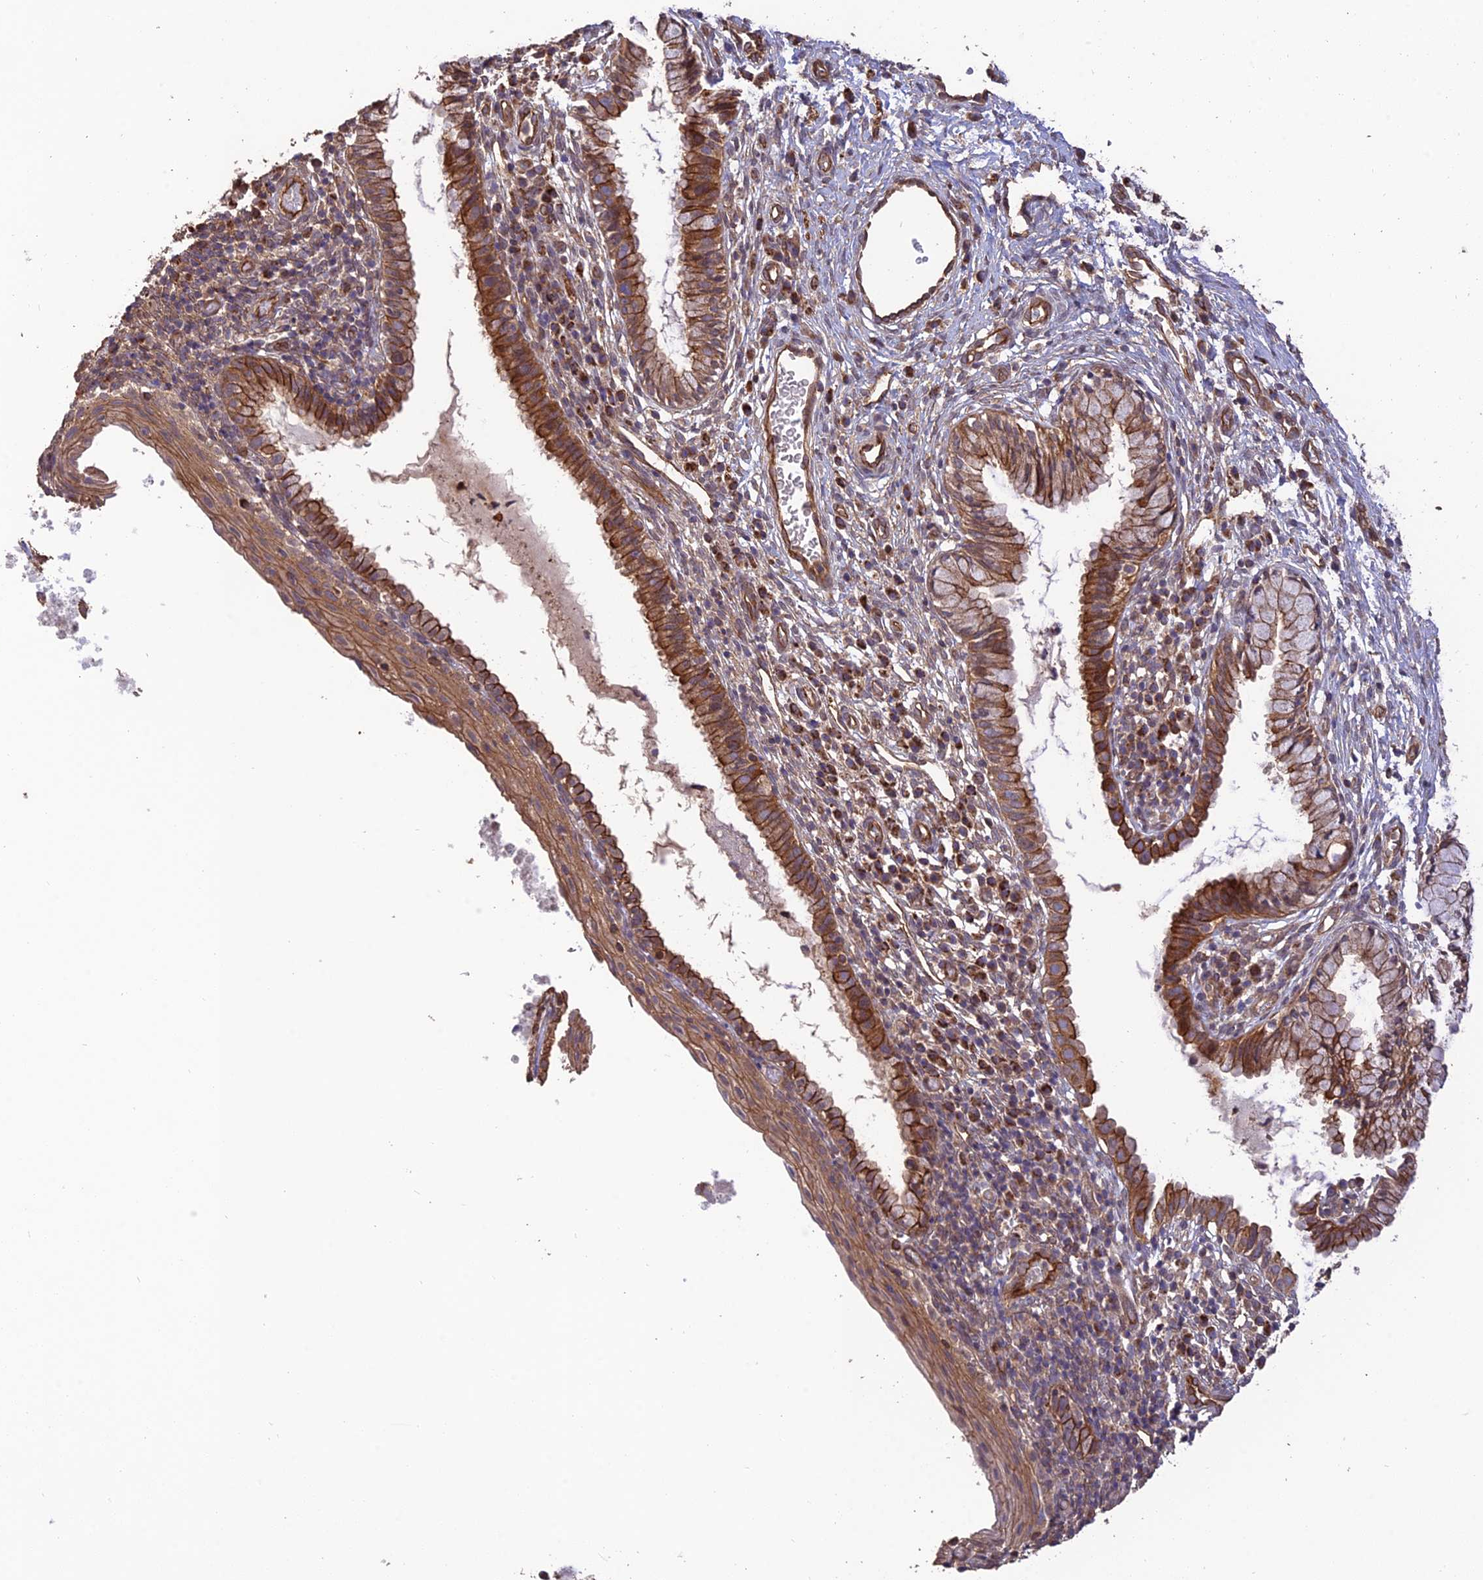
{"staining": {"intensity": "strong", "quantity": ">75%", "location": "cytoplasmic/membranous"}, "tissue": "cervix", "cell_type": "Glandular cells", "image_type": "normal", "snomed": [{"axis": "morphology", "description": "Normal tissue, NOS"}, {"axis": "topography", "description": "Cervix"}], "caption": "DAB immunohistochemical staining of benign human cervix reveals strong cytoplasmic/membranous protein expression in approximately >75% of glandular cells.", "gene": "HOMER2", "patient": {"sex": "female", "age": 27}}